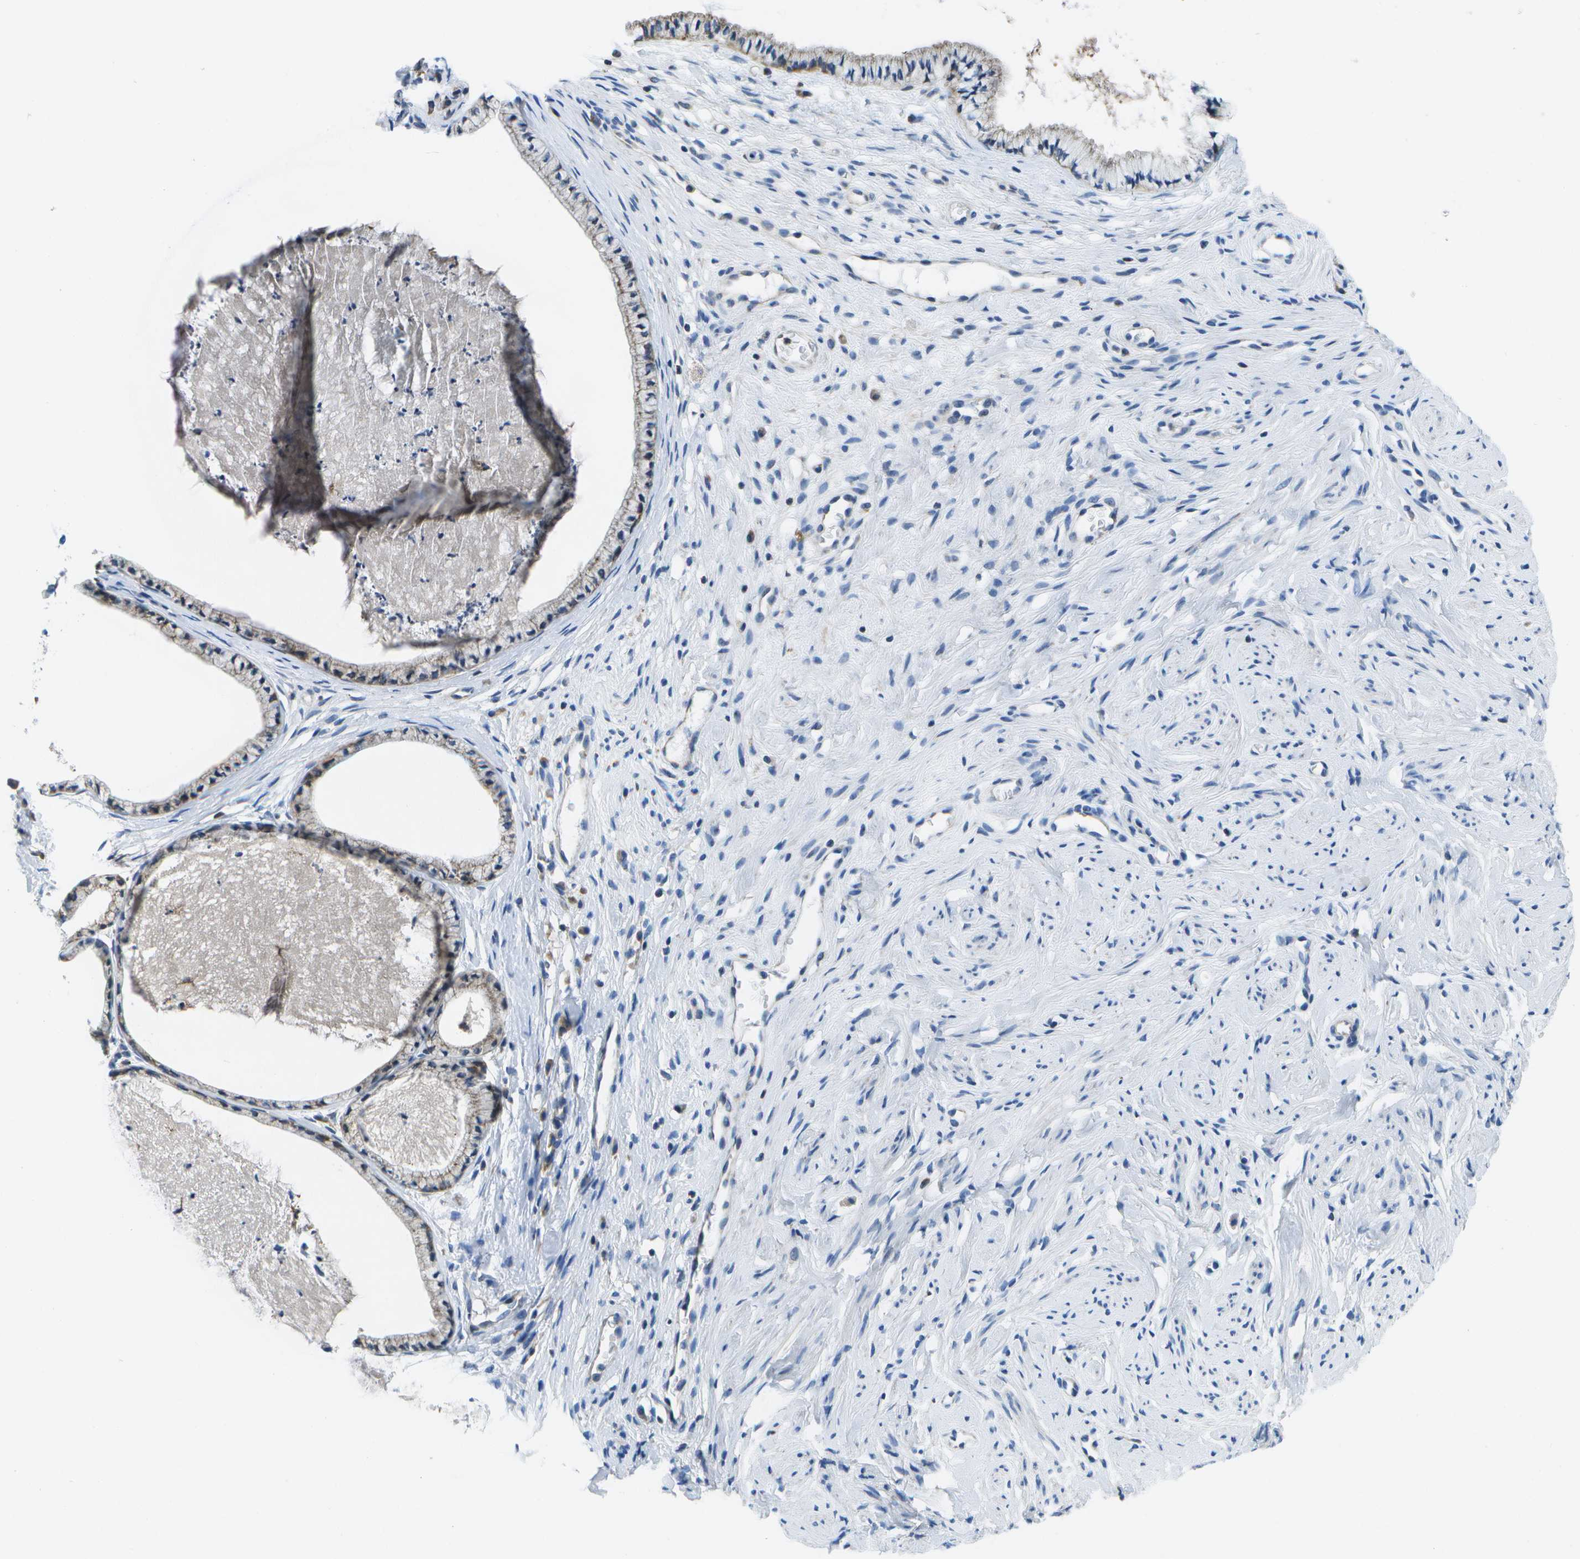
{"staining": {"intensity": "weak", "quantity": "25%-75%", "location": "cytoplasmic/membranous"}, "tissue": "cervix", "cell_type": "Glandular cells", "image_type": "normal", "snomed": [{"axis": "morphology", "description": "Normal tissue, NOS"}, {"axis": "topography", "description": "Cervix"}], "caption": "Immunohistochemical staining of unremarkable cervix exhibits weak cytoplasmic/membranous protein positivity in about 25%-75% of glandular cells. The protein is stained brown, and the nuclei are stained in blue (DAB (3,3'-diaminobenzidine) IHC with brightfield microscopy, high magnification).", "gene": "GDF5", "patient": {"sex": "female", "age": 77}}